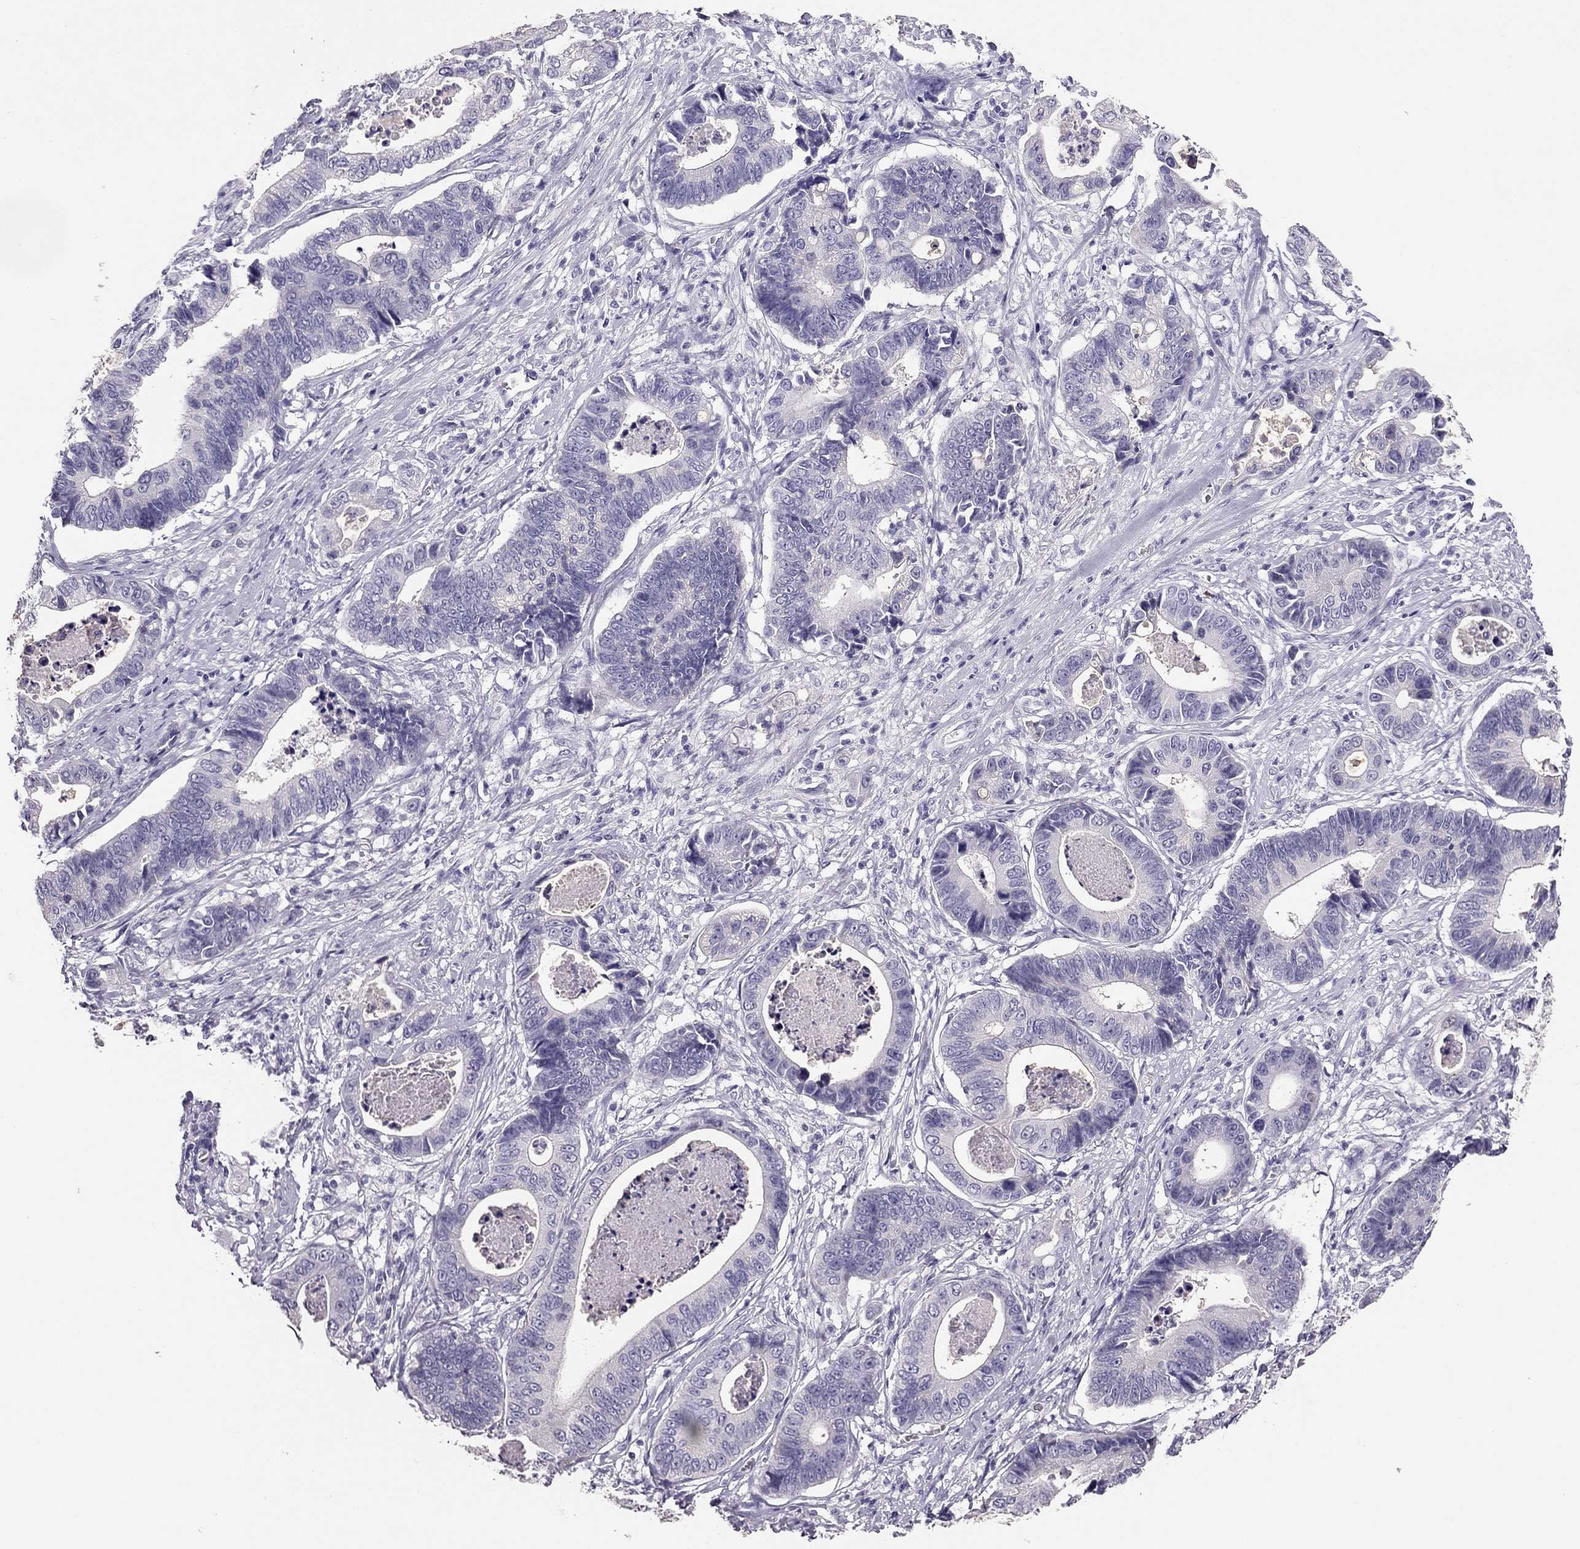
{"staining": {"intensity": "negative", "quantity": "none", "location": "none"}, "tissue": "stomach cancer", "cell_type": "Tumor cells", "image_type": "cancer", "snomed": [{"axis": "morphology", "description": "Adenocarcinoma, NOS"}, {"axis": "topography", "description": "Stomach"}], "caption": "An immunohistochemistry (IHC) photomicrograph of adenocarcinoma (stomach) is shown. There is no staining in tumor cells of adenocarcinoma (stomach).", "gene": "RHO", "patient": {"sex": "male", "age": 84}}